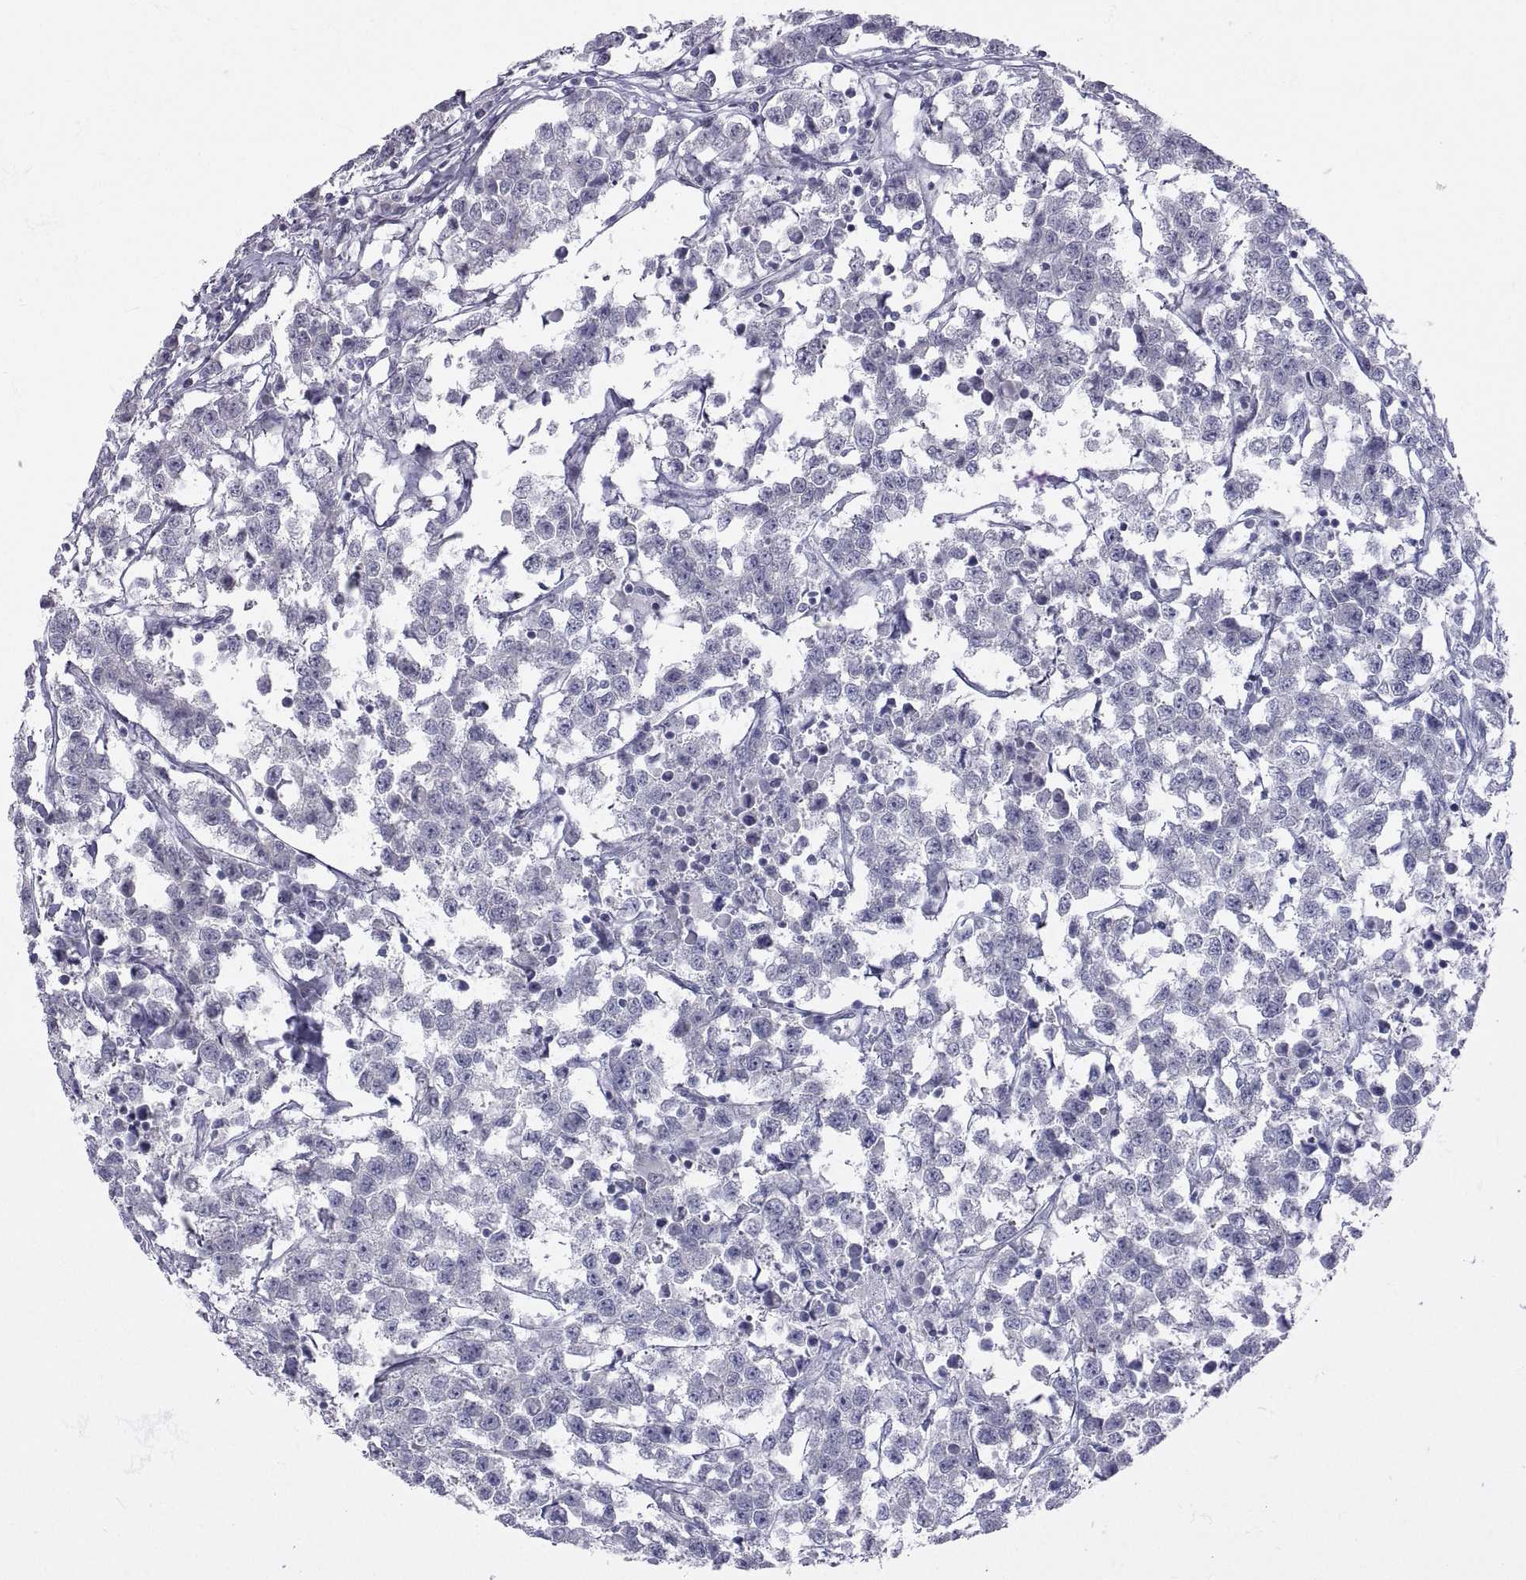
{"staining": {"intensity": "negative", "quantity": "none", "location": "none"}, "tissue": "testis cancer", "cell_type": "Tumor cells", "image_type": "cancer", "snomed": [{"axis": "morphology", "description": "Seminoma, NOS"}, {"axis": "topography", "description": "Testis"}], "caption": "IHC photomicrograph of human seminoma (testis) stained for a protein (brown), which shows no staining in tumor cells. The staining is performed using DAB (3,3'-diaminobenzidine) brown chromogen with nuclei counter-stained in using hematoxylin.", "gene": "ZNF185", "patient": {"sex": "male", "age": 59}}